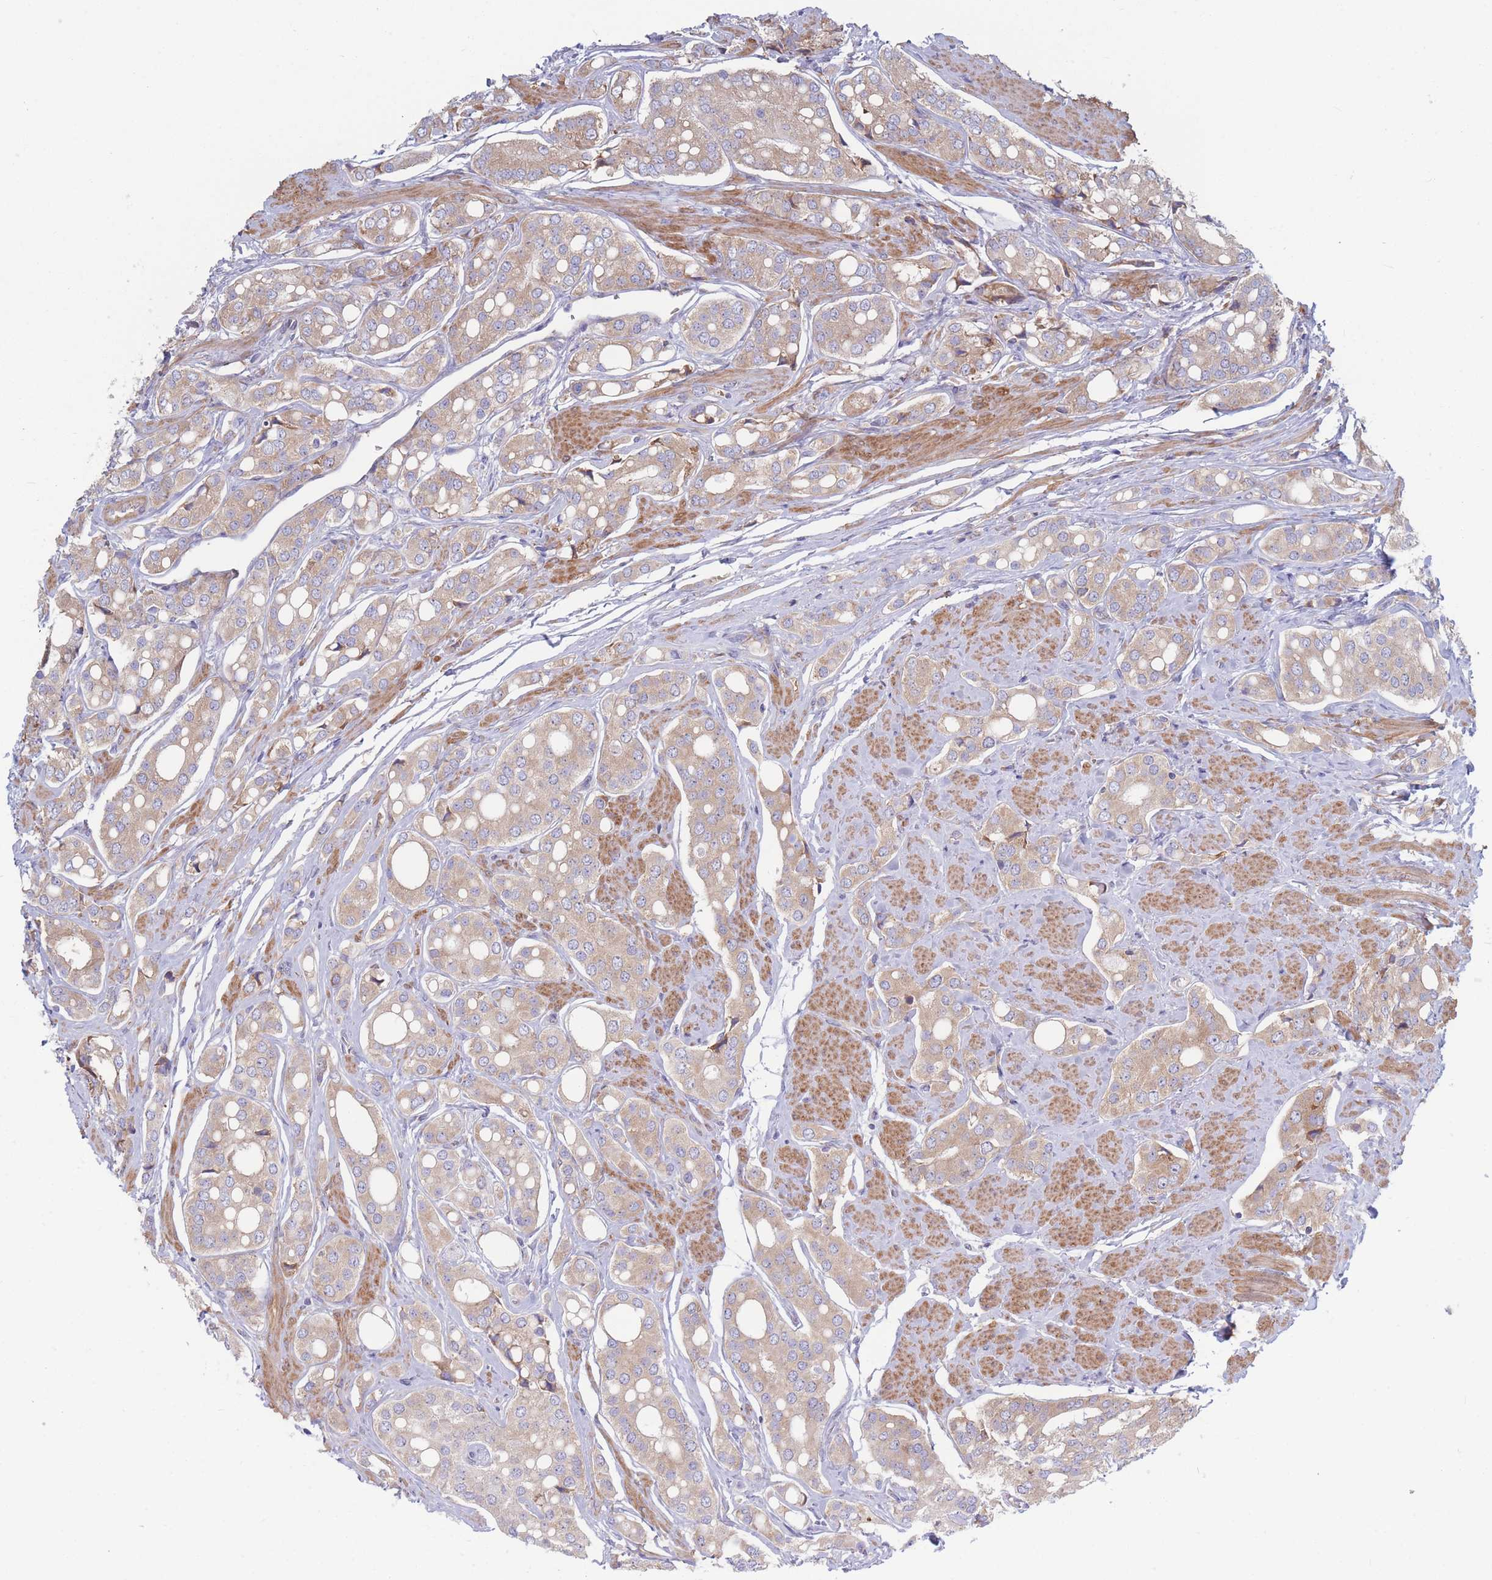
{"staining": {"intensity": "weak", "quantity": ">75%", "location": "cytoplasmic/membranous"}, "tissue": "prostate cancer", "cell_type": "Tumor cells", "image_type": "cancer", "snomed": [{"axis": "morphology", "description": "Adenocarcinoma, High grade"}, {"axis": "topography", "description": "Prostate"}], "caption": "High-grade adenocarcinoma (prostate) stained for a protein (brown) reveals weak cytoplasmic/membranous positive staining in approximately >75% of tumor cells.", "gene": "RPL8", "patient": {"sex": "male", "age": 71}}